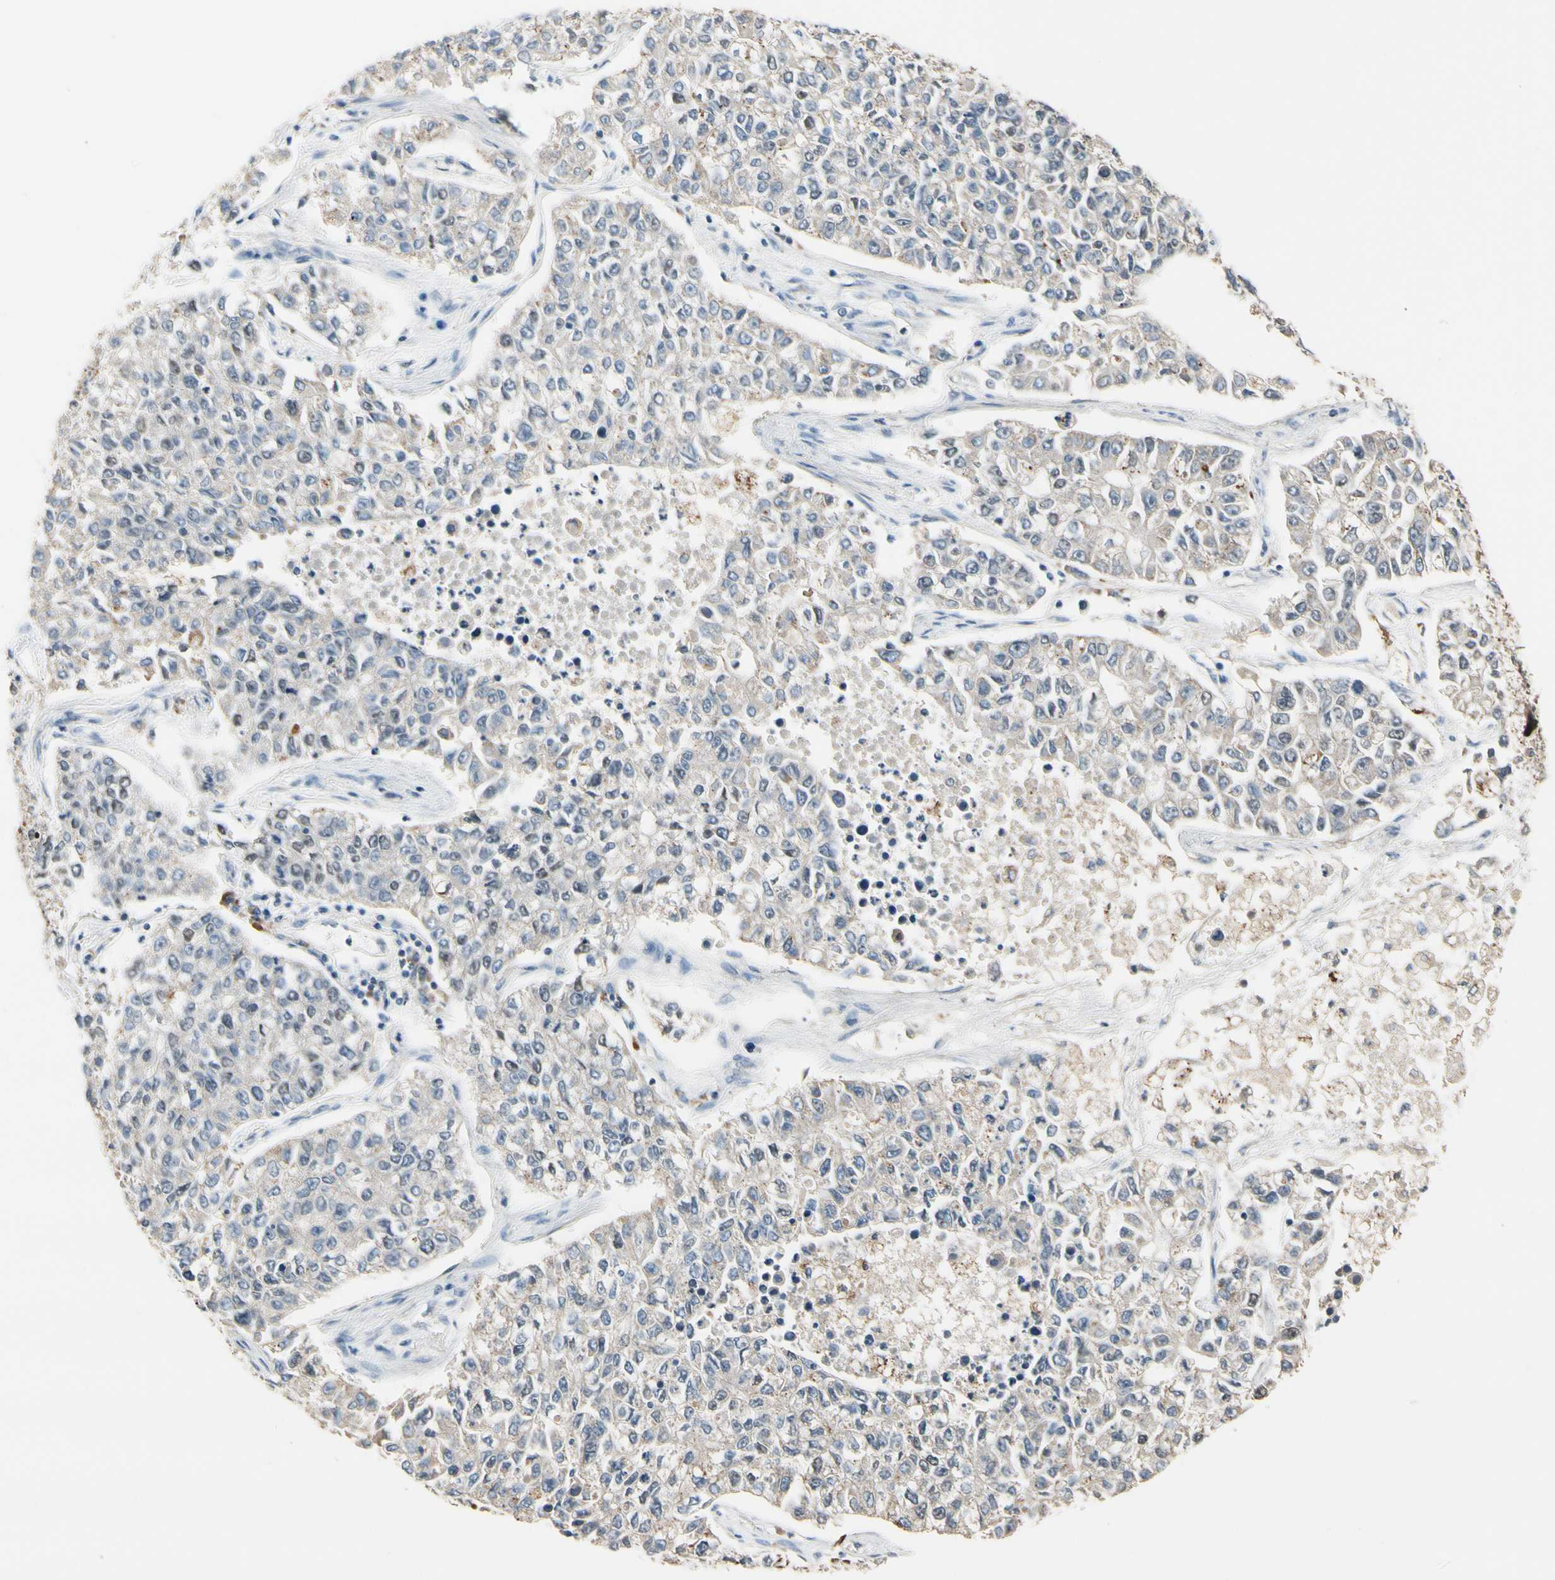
{"staining": {"intensity": "negative", "quantity": "none", "location": "none"}, "tissue": "lung cancer", "cell_type": "Tumor cells", "image_type": "cancer", "snomed": [{"axis": "morphology", "description": "Adenocarcinoma, NOS"}, {"axis": "topography", "description": "Lung"}], "caption": "Lung adenocarcinoma was stained to show a protein in brown. There is no significant positivity in tumor cells.", "gene": "ZKSCAN4", "patient": {"sex": "male", "age": 49}}